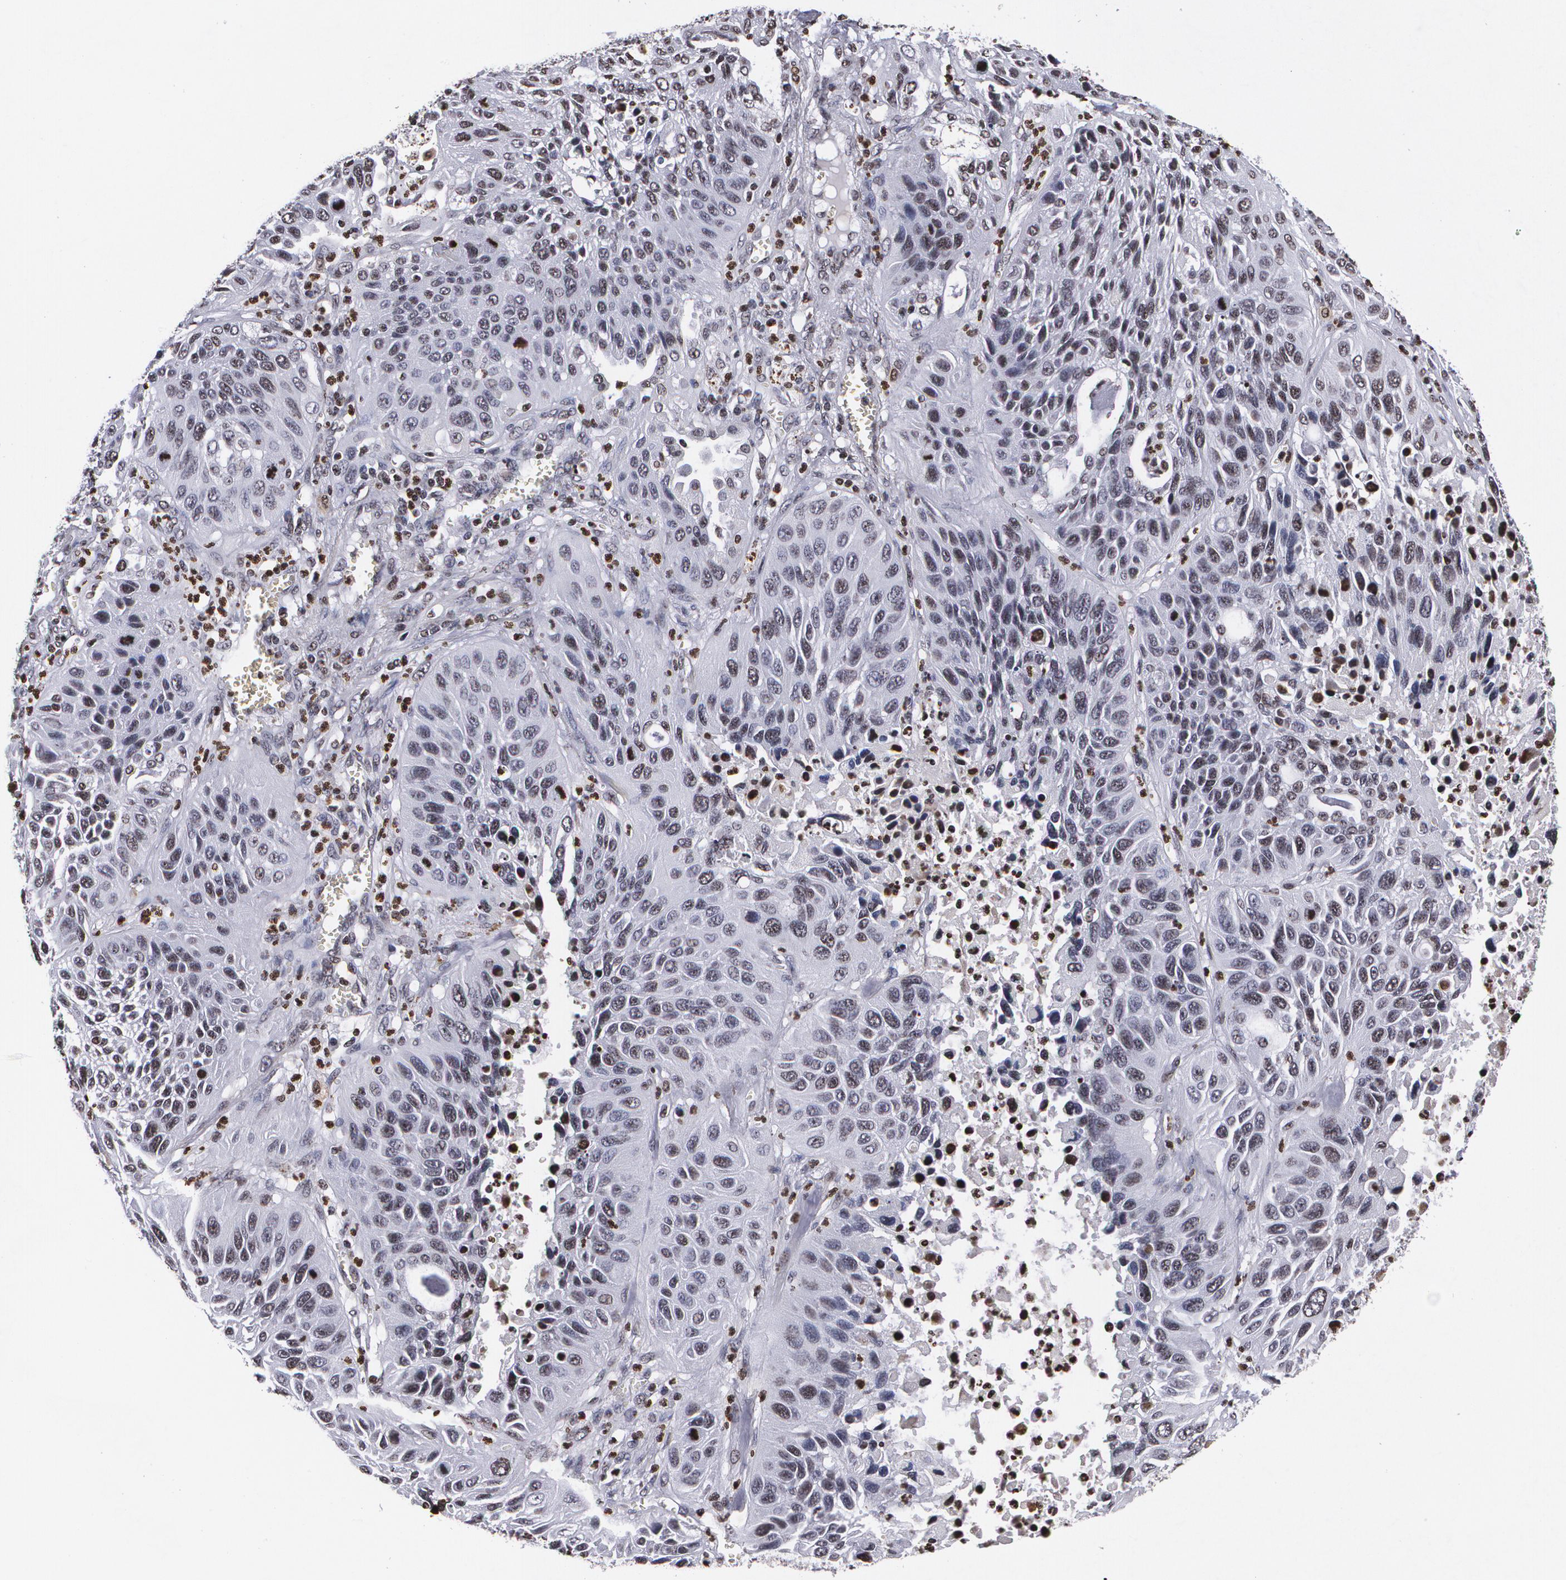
{"staining": {"intensity": "moderate", "quantity": "<25%", "location": "nuclear"}, "tissue": "lung cancer", "cell_type": "Tumor cells", "image_type": "cancer", "snomed": [{"axis": "morphology", "description": "Squamous cell carcinoma, NOS"}, {"axis": "topography", "description": "Lung"}], "caption": "DAB (3,3'-diaminobenzidine) immunohistochemical staining of human lung cancer reveals moderate nuclear protein positivity in about <25% of tumor cells. (IHC, brightfield microscopy, high magnification).", "gene": "MVP", "patient": {"sex": "female", "age": 76}}